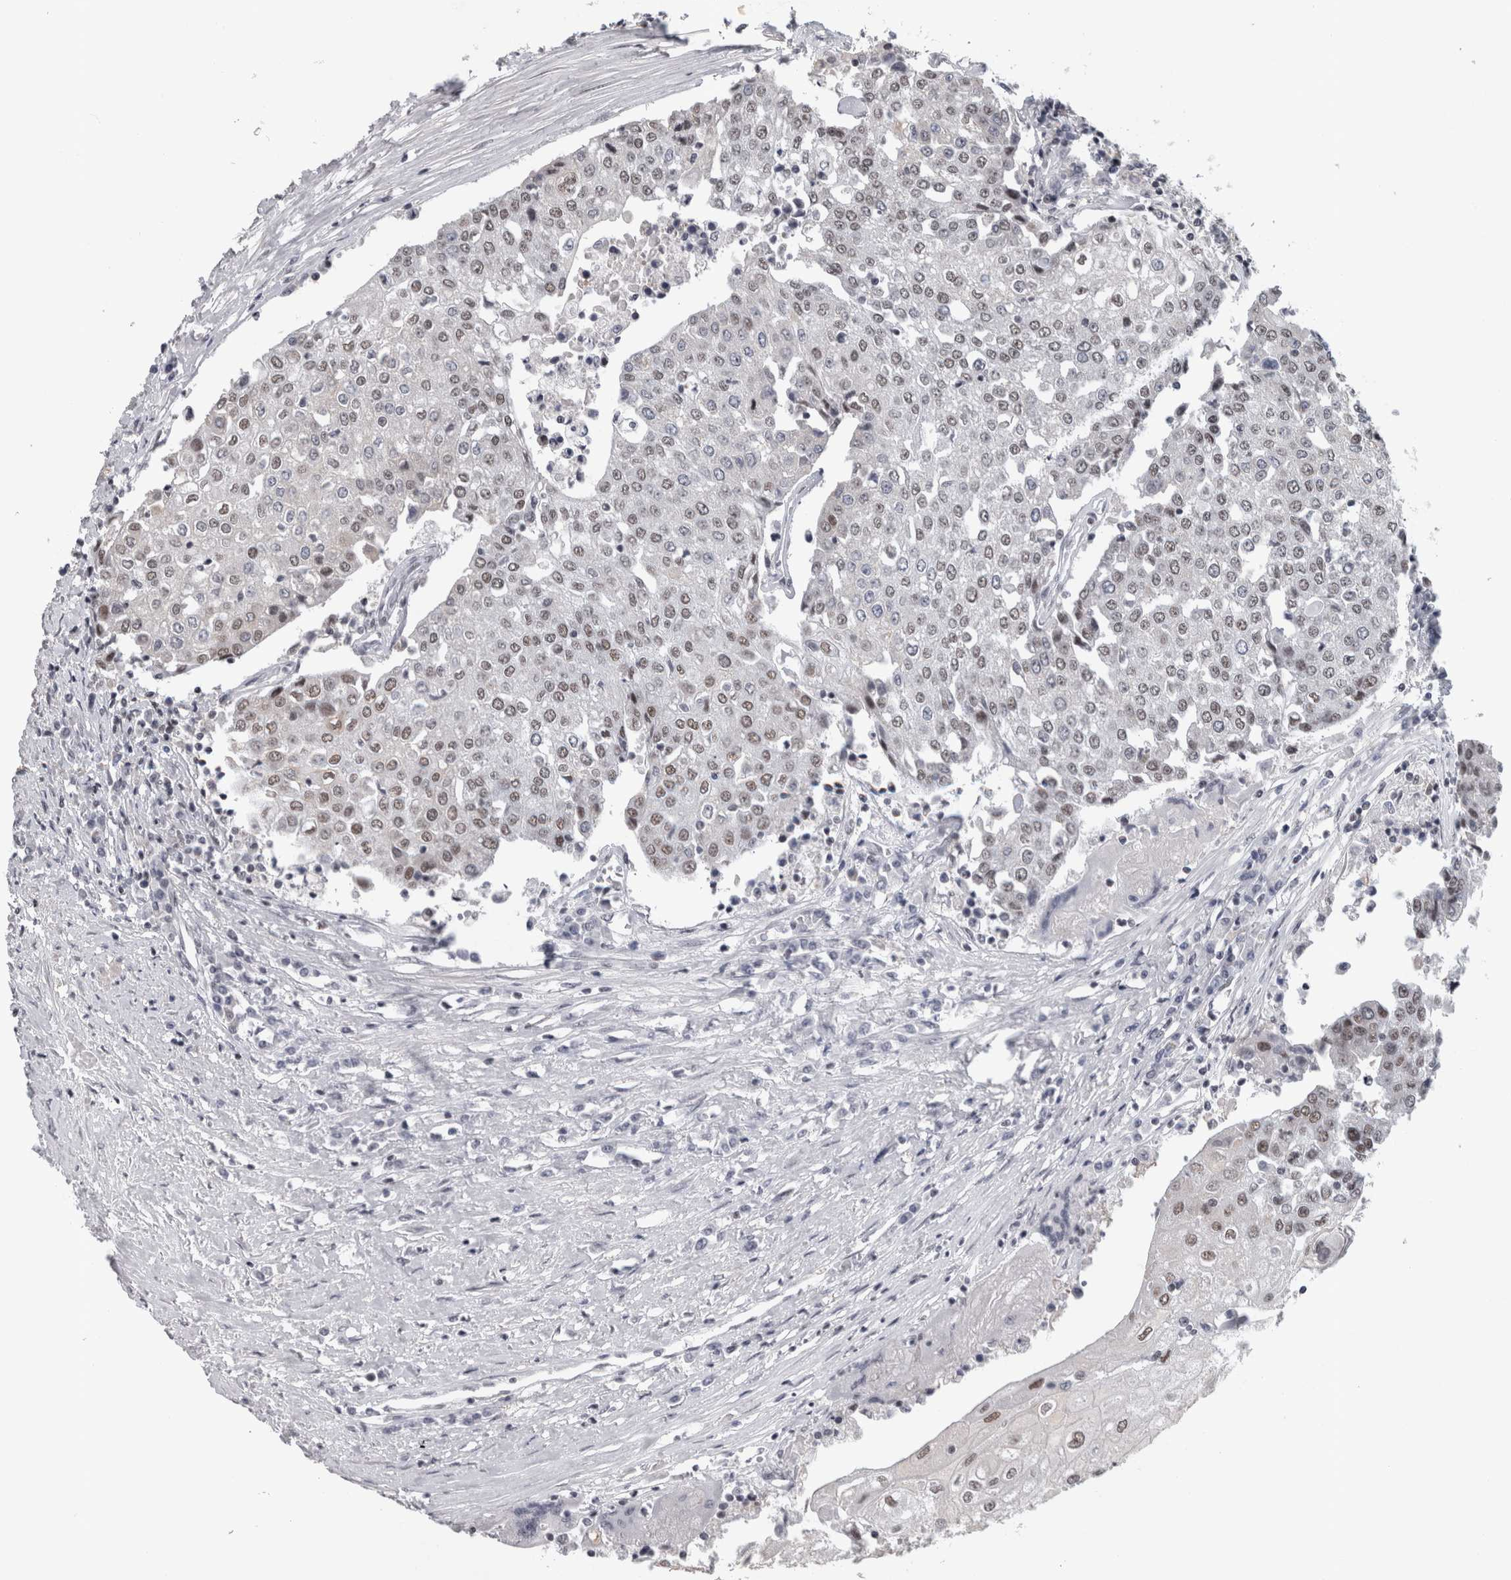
{"staining": {"intensity": "weak", "quantity": "25%-75%", "location": "nuclear"}, "tissue": "urothelial cancer", "cell_type": "Tumor cells", "image_type": "cancer", "snomed": [{"axis": "morphology", "description": "Urothelial carcinoma, High grade"}, {"axis": "topography", "description": "Urinary bladder"}], "caption": "High-grade urothelial carcinoma tissue demonstrates weak nuclear expression in about 25%-75% of tumor cells", "gene": "ARID4B", "patient": {"sex": "female", "age": 85}}